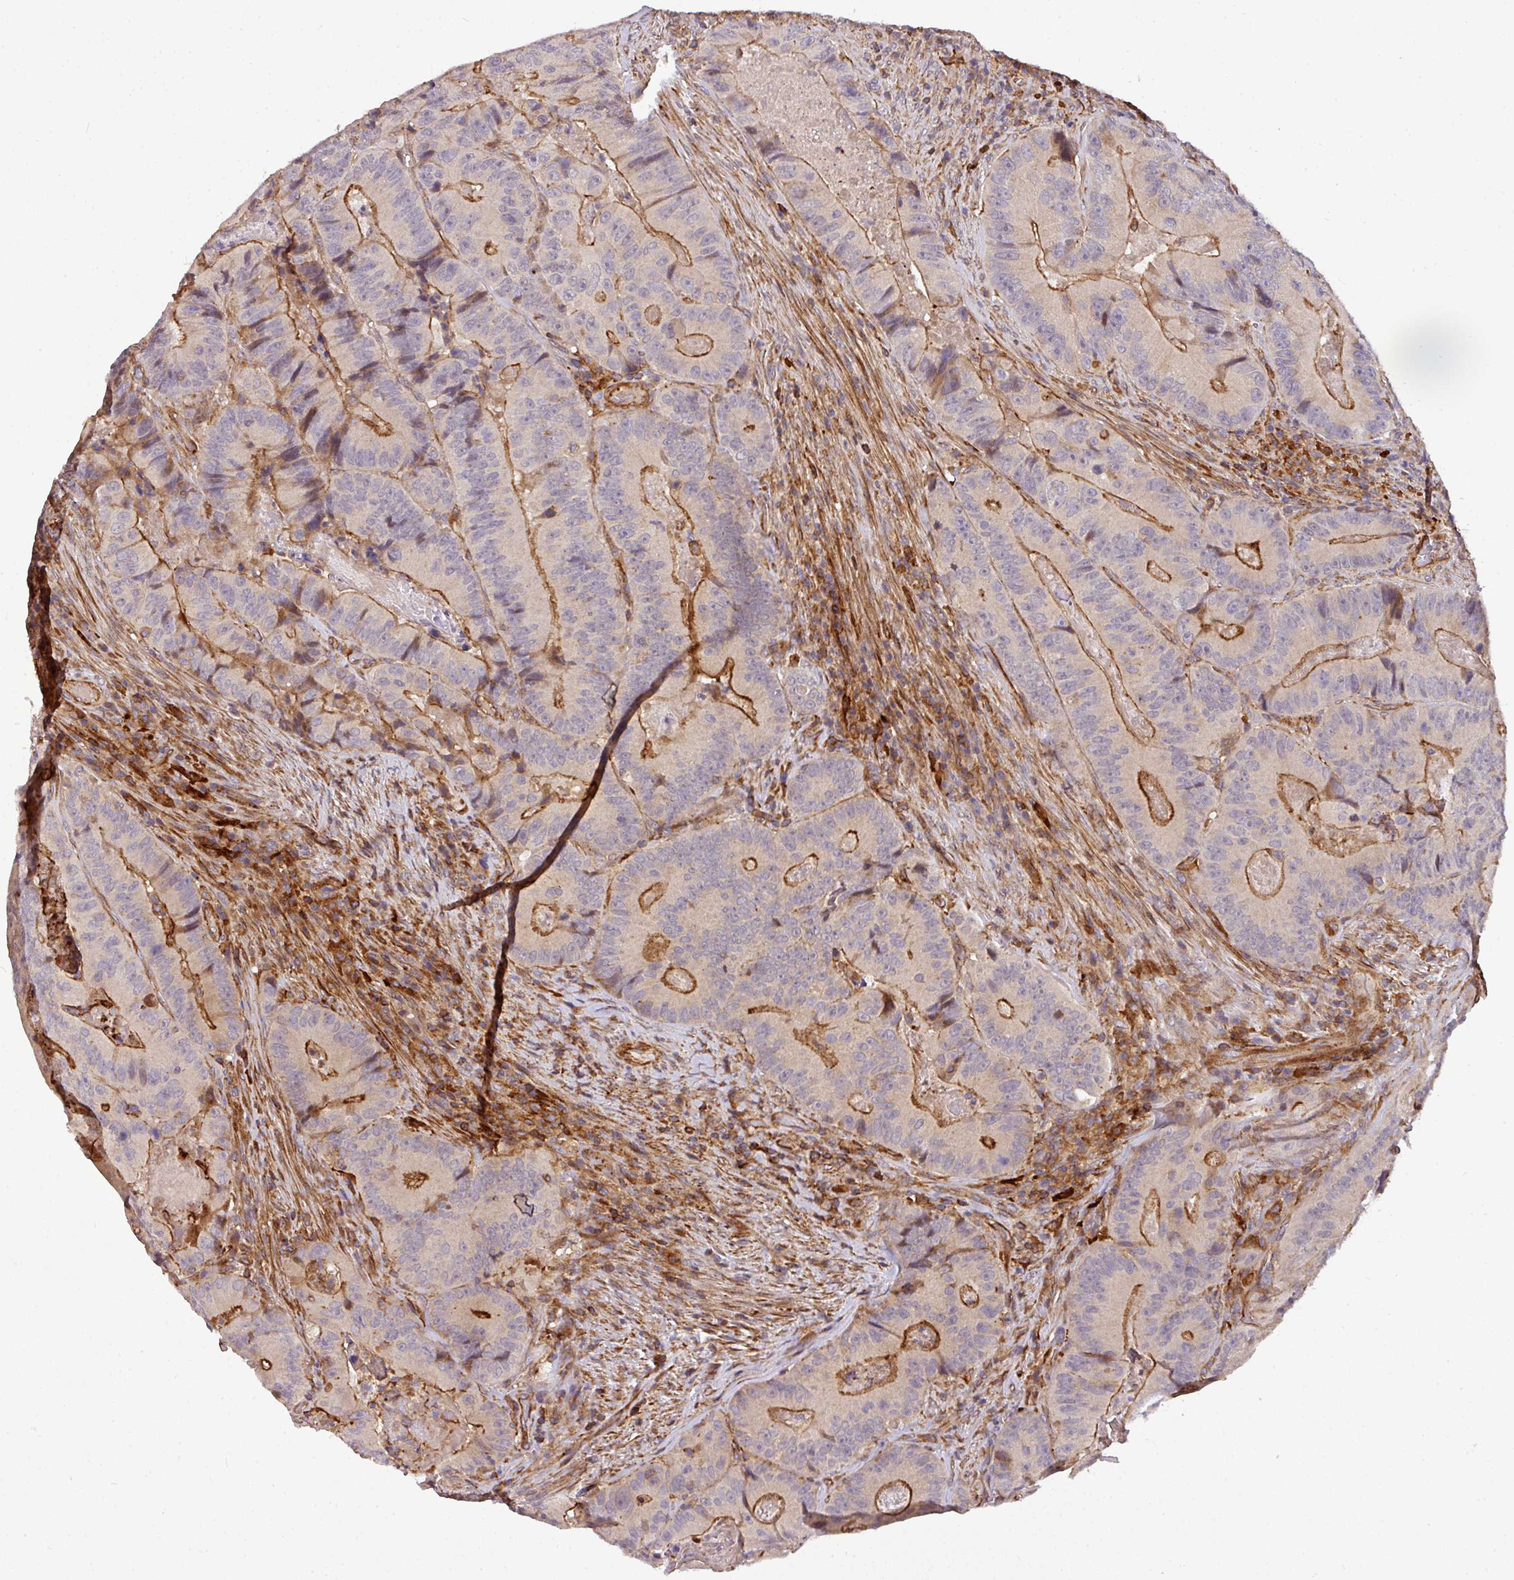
{"staining": {"intensity": "moderate", "quantity": ">75%", "location": "cytoplasmic/membranous"}, "tissue": "colorectal cancer", "cell_type": "Tumor cells", "image_type": "cancer", "snomed": [{"axis": "morphology", "description": "Adenocarcinoma, NOS"}, {"axis": "topography", "description": "Colon"}], "caption": "A medium amount of moderate cytoplasmic/membranous expression is present in approximately >75% of tumor cells in colorectal cancer (adenocarcinoma) tissue.", "gene": "CASS4", "patient": {"sex": "female", "age": 86}}